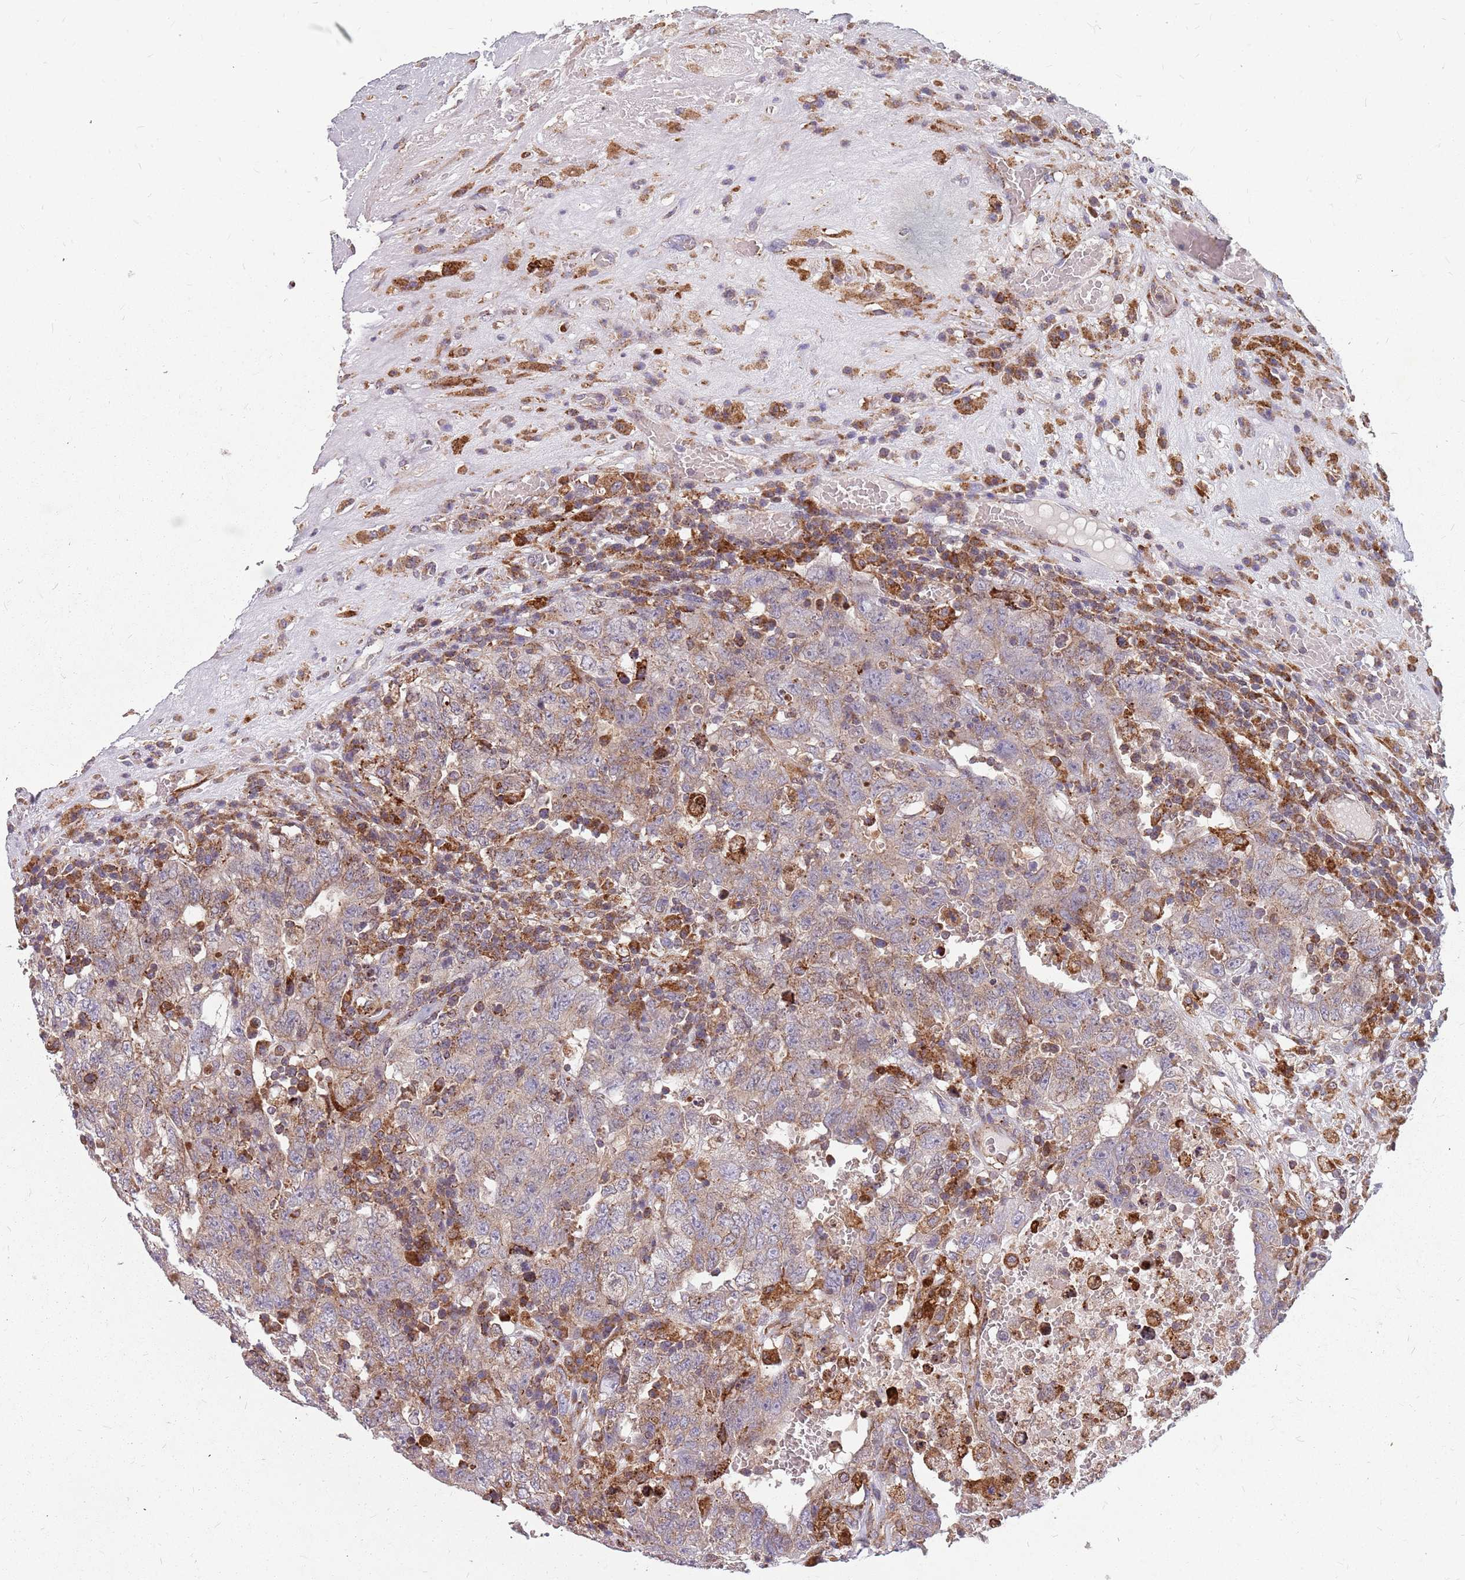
{"staining": {"intensity": "weak", "quantity": "25%-75%", "location": "cytoplasmic/membranous"}, "tissue": "testis cancer", "cell_type": "Tumor cells", "image_type": "cancer", "snomed": [{"axis": "morphology", "description": "Carcinoma, Embryonal, NOS"}, {"axis": "topography", "description": "Testis"}], "caption": "Testis cancer tissue shows weak cytoplasmic/membranous staining in approximately 25%-75% of tumor cells, visualized by immunohistochemistry.", "gene": "NME4", "patient": {"sex": "male", "age": 26}}